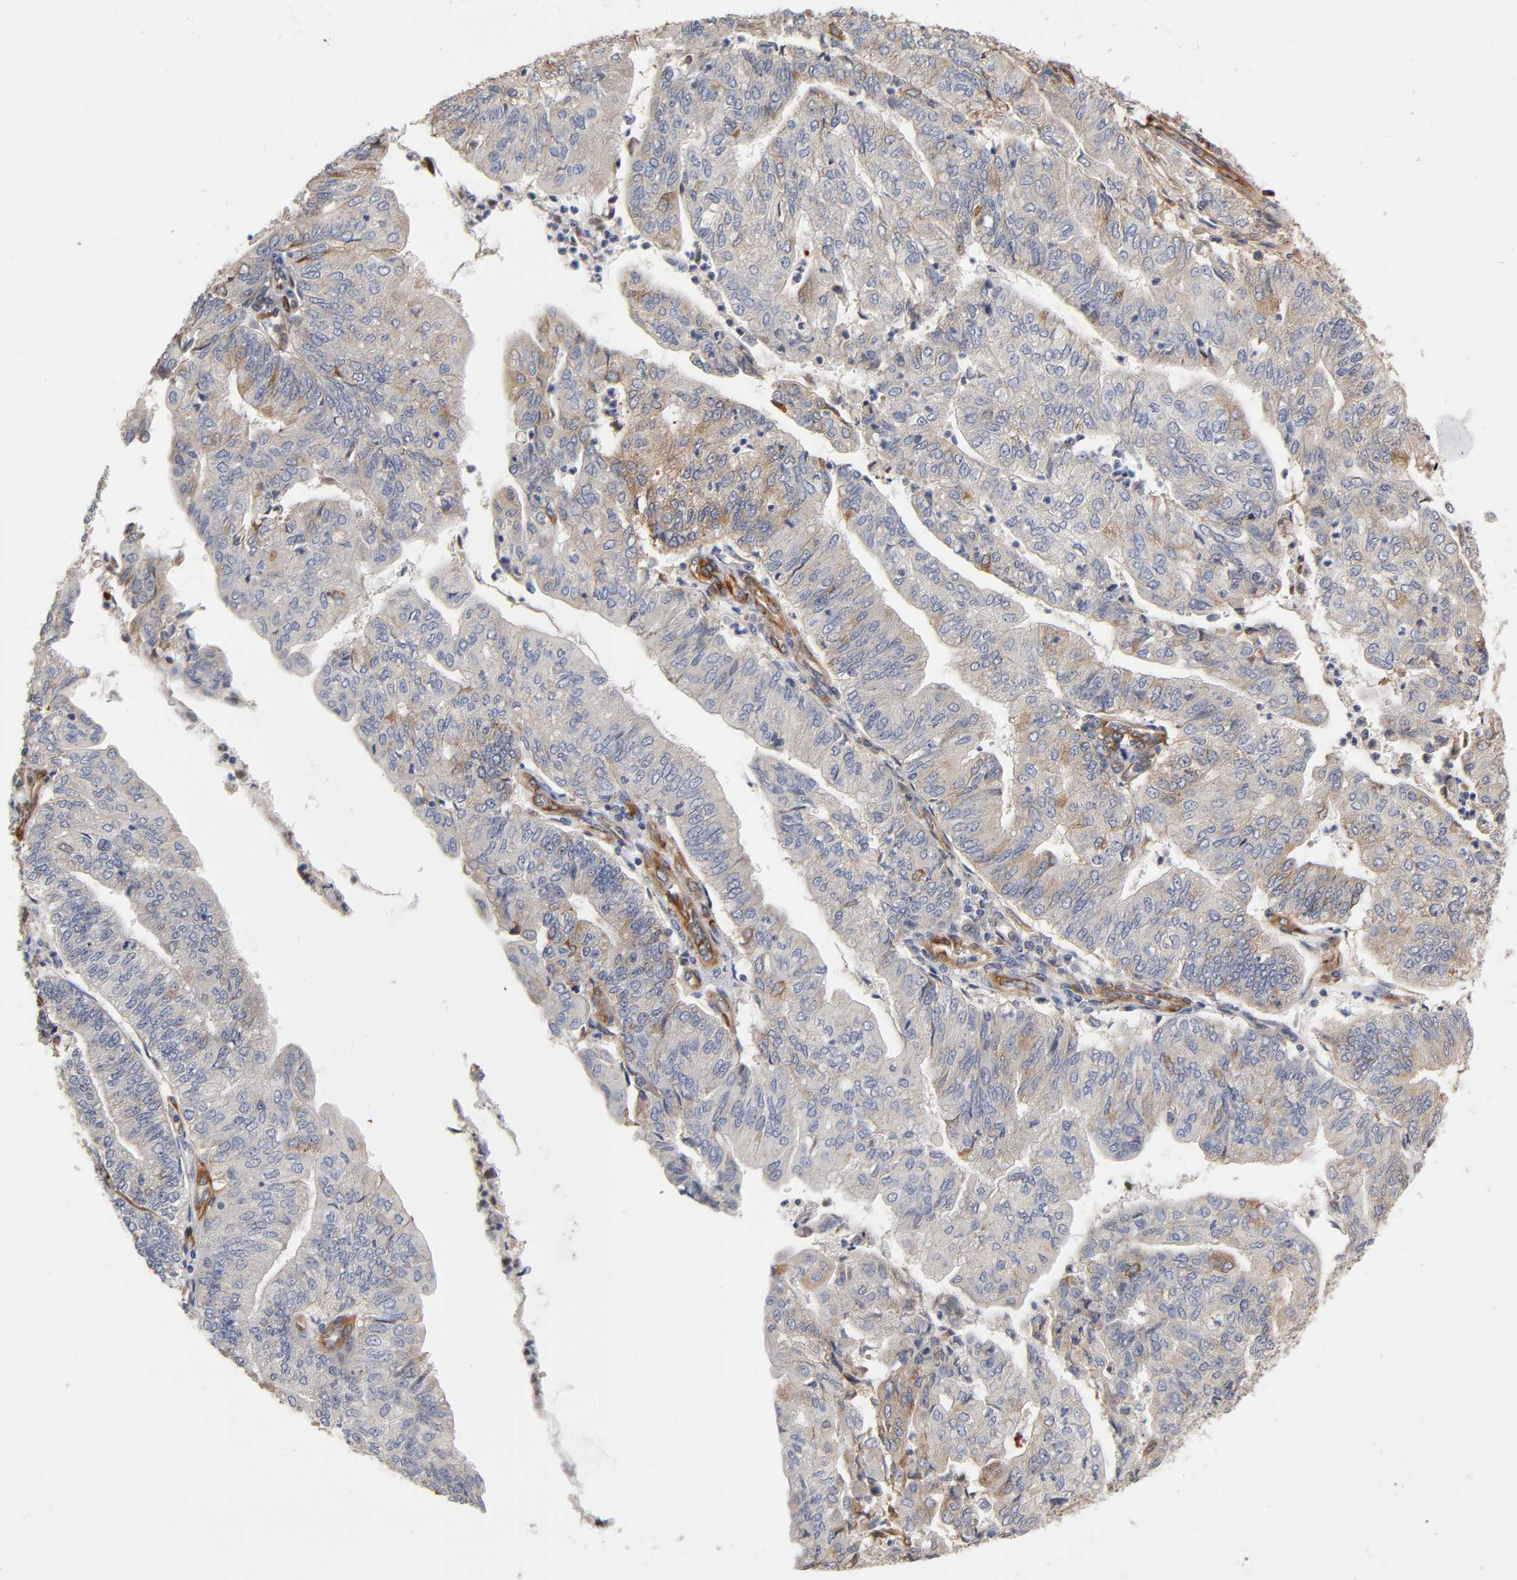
{"staining": {"intensity": "weak", "quantity": "25%-75%", "location": "cytoplasmic/membranous"}, "tissue": "endometrial cancer", "cell_type": "Tumor cells", "image_type": "cancer", "snomed": [{"axis": "morphology", "description": "Adenocarcinoma, NOS"}, {"axis": "topography", "description": "Endometrium"}], "caption": "Weak cytoplasmic/membranous positivity is identified in approximately 25%-75% of tumor cells in endometrial cancer (adenocarcinoma).", "gene": "LAMB1", "patient": {"sex": "female", "age": 59}}